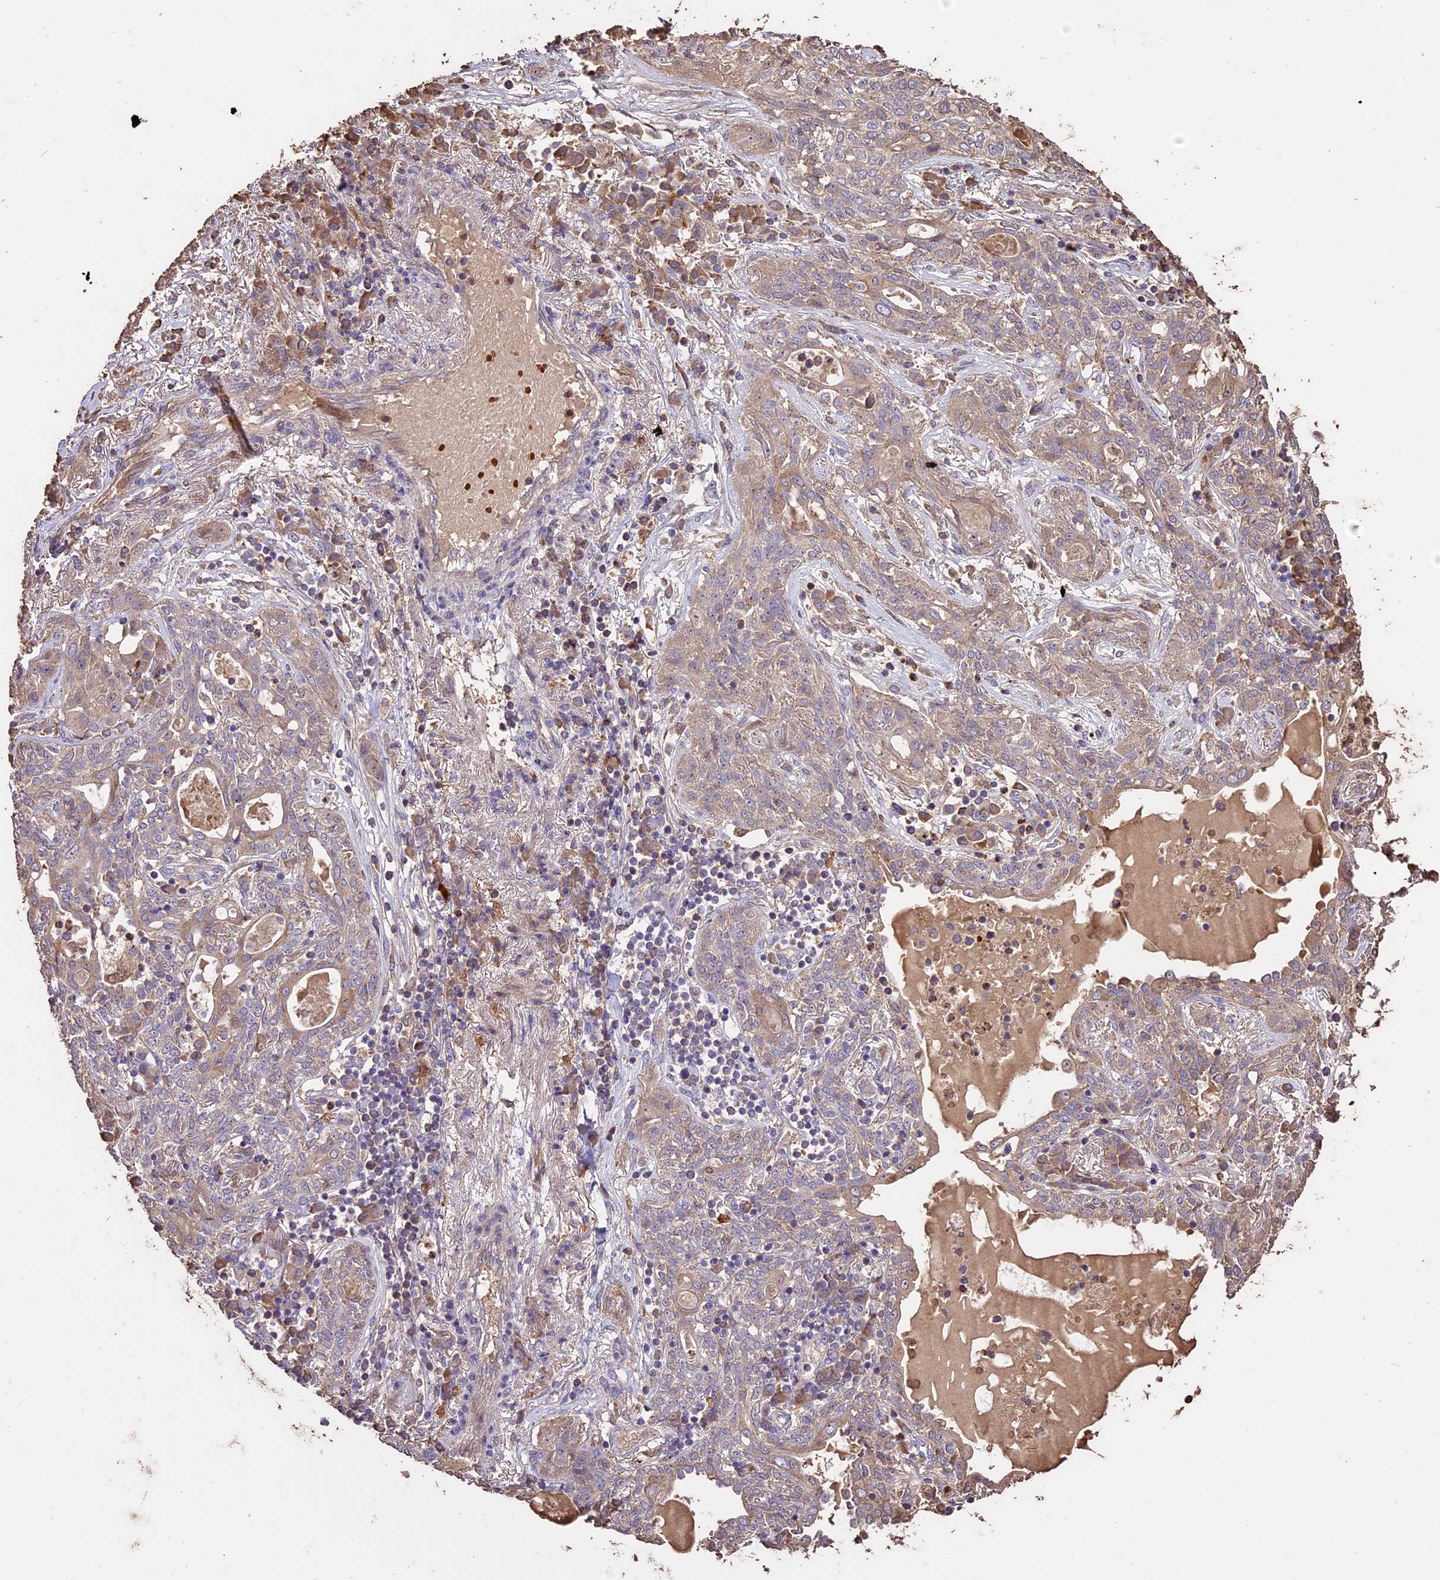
{"staining": {"intensity": "weak", "quantity": "<25%", "location": "cytoplasmic/membranous"}, "tissue": "lung cancer", "cell_type": "Tumor cells", "image_type": "cancer", "snomed": [{"axis": "morphology", "description": "Squamous cell carcinoma, NOS"}, {"axis": "topography", "description": "Lung"}], "caption": "IHC photomicrograph of human lung cancer (squamous cell carcinoma) stained for a protein (brown), which exhibits no positivity in tumor cells. (DAB (3,3'-diaminobenzidine) IHC, high magnification).", "gene": "CRLF1", "patient": {"sex": "female", "age": 70}}